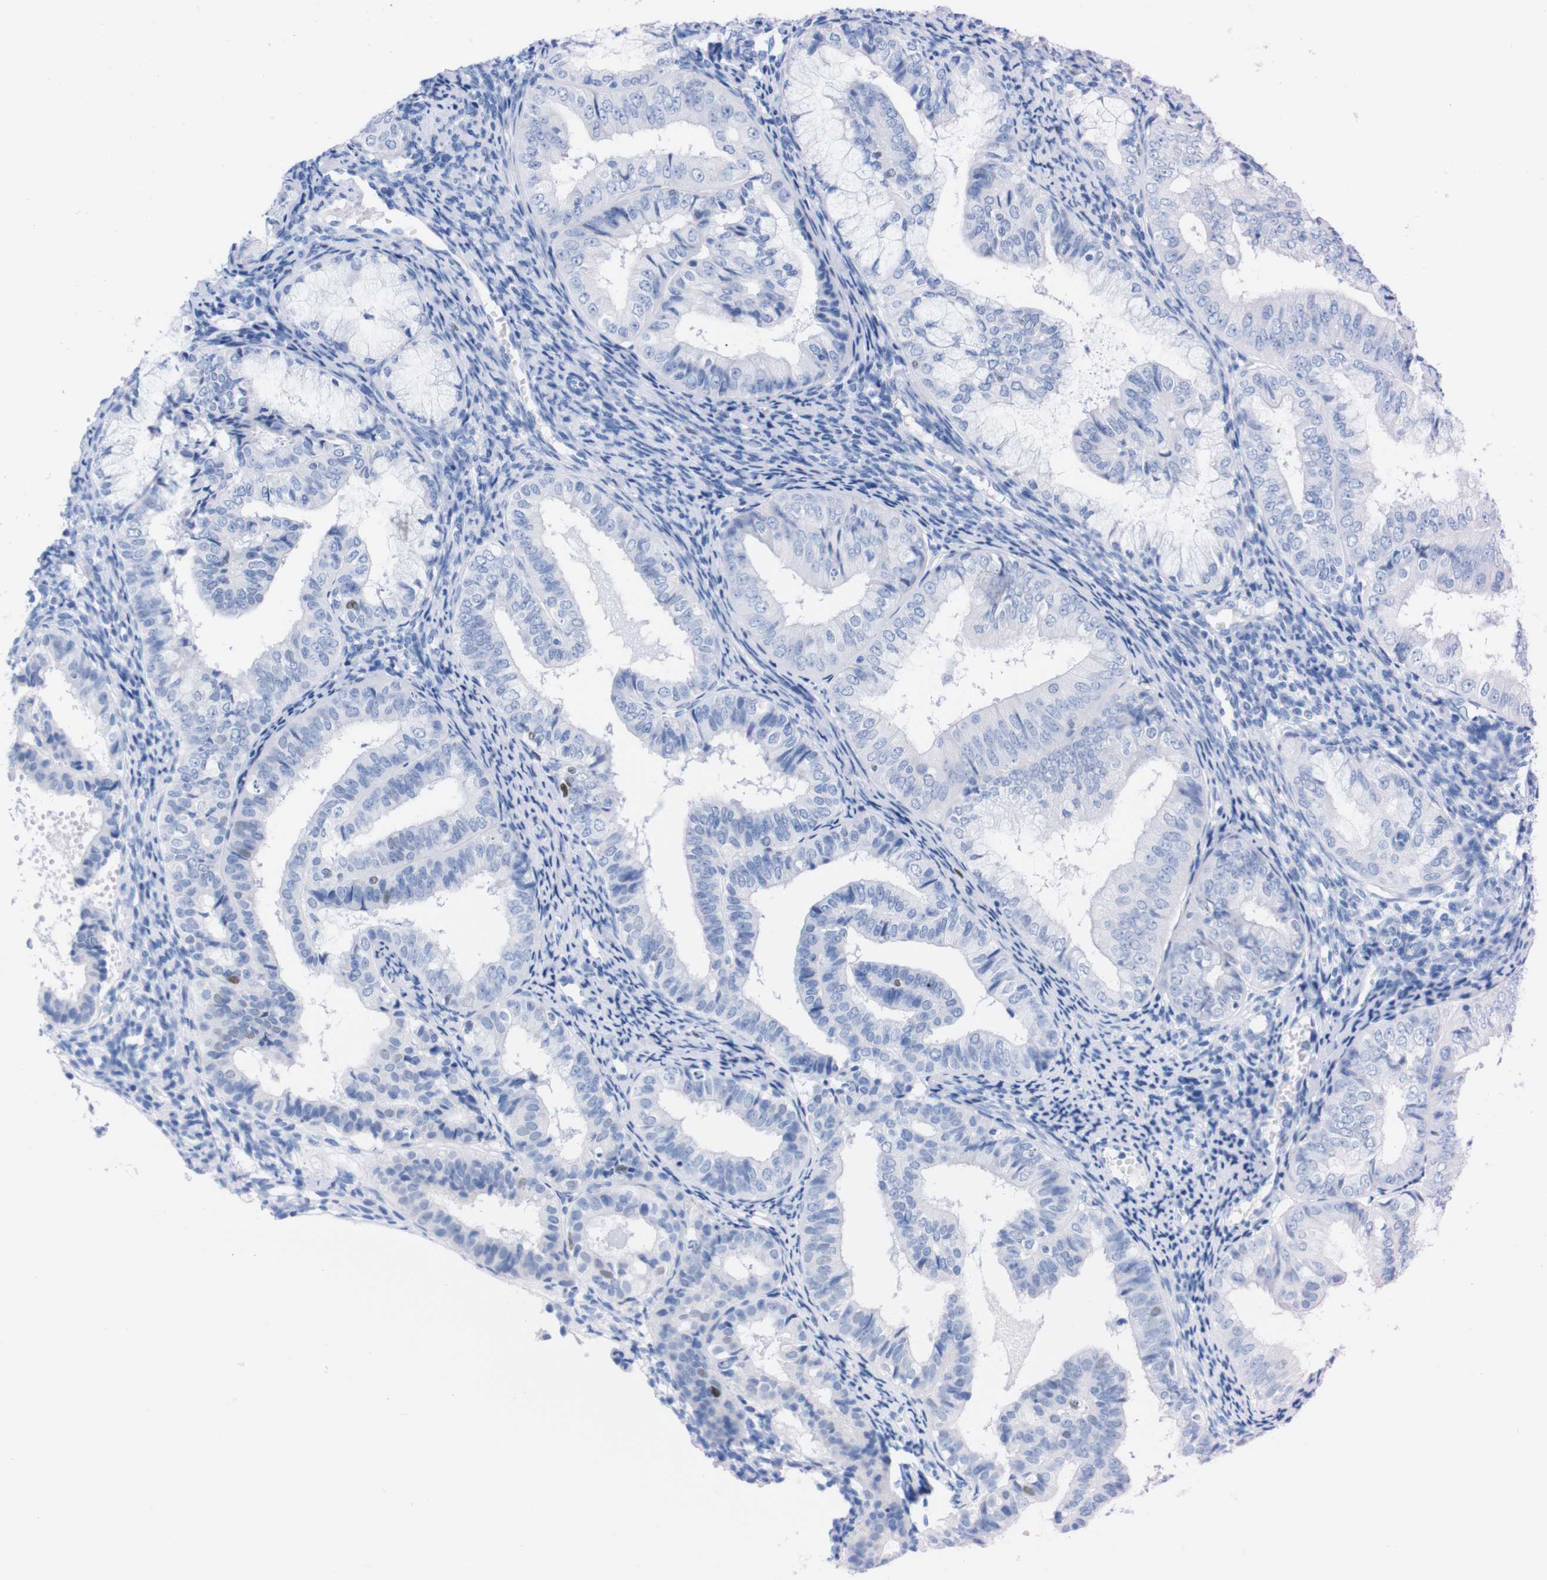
{"staining": {"intensity": "negative", "quantity": "none", "location": "none"}, "tissue": "endometrial cancer", "cell_type": "Tumor cells", "image_type": "cancer", "snomed": [{"axis": "morphology", "description": "Adenocarcinoma, NOS"}, {"axis": "topography", "description": "Endometrium"}], "caption": "Immunohistochemical staining of human endometrial adenocarcinoma exhibits no significant expression in tumor cells. The staining is performed using DAB brown chromogen with nuclei counter-stained in using hematoxylin.", "gene": "P2RY12", "patient": {"sex": "female", "age": 63}}